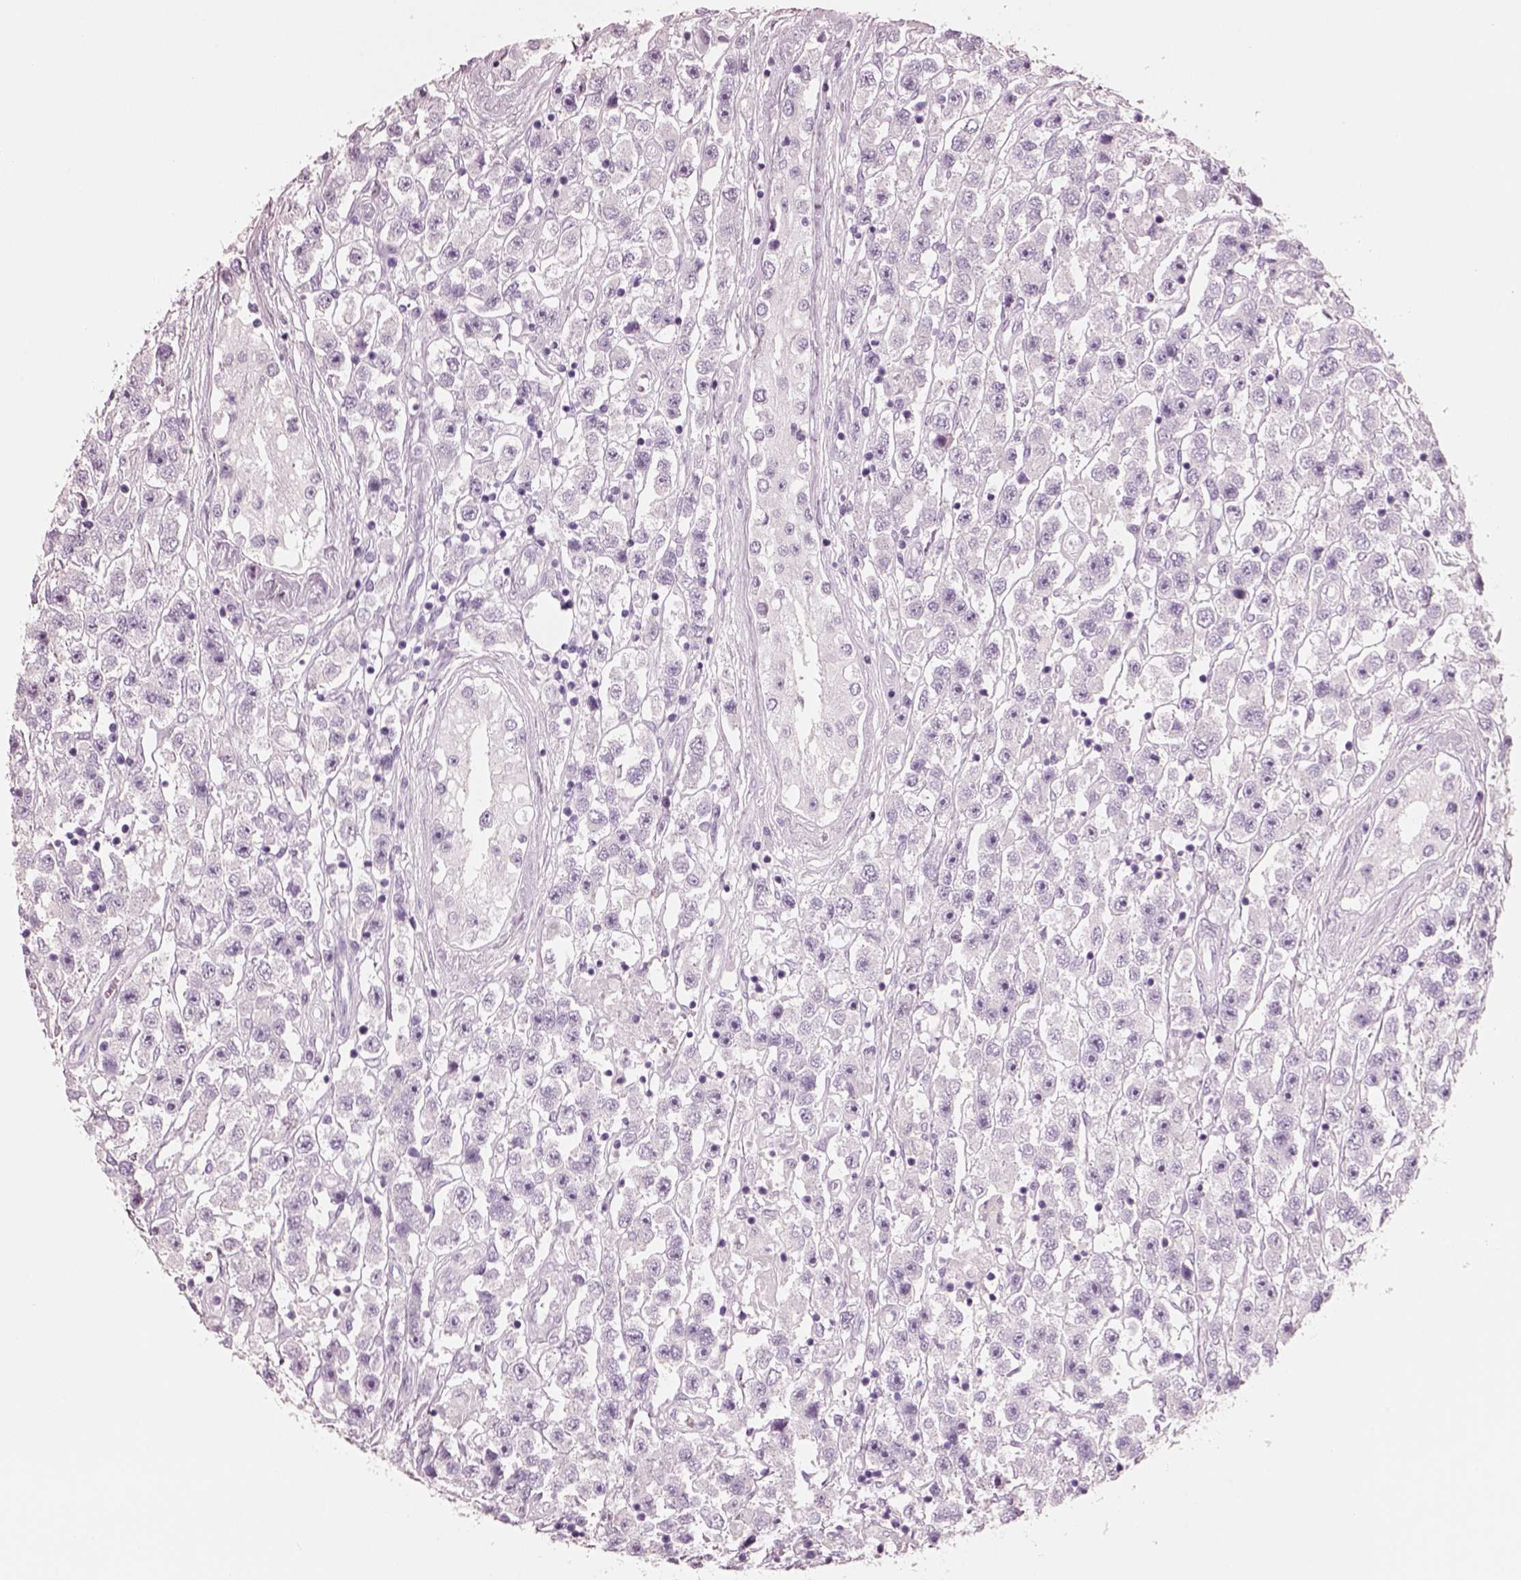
{"staining": {"intensity": "negative", "quantity": "none", "location": "none"}, "tissue": "testis cancer", "cell_type": "Tumor cells", "image_type": "cancer", "snomed": [{"axis": "morphology", "description": "Seminoma, NOS"}, {"axis": "topography", "description": "Testis"}], "caption": "Histopathology image shows no protein staining in tumor cells of testis seminoma tissue.", "gene": "PNOC", "patient": {"sex": "male", "age": 45}}